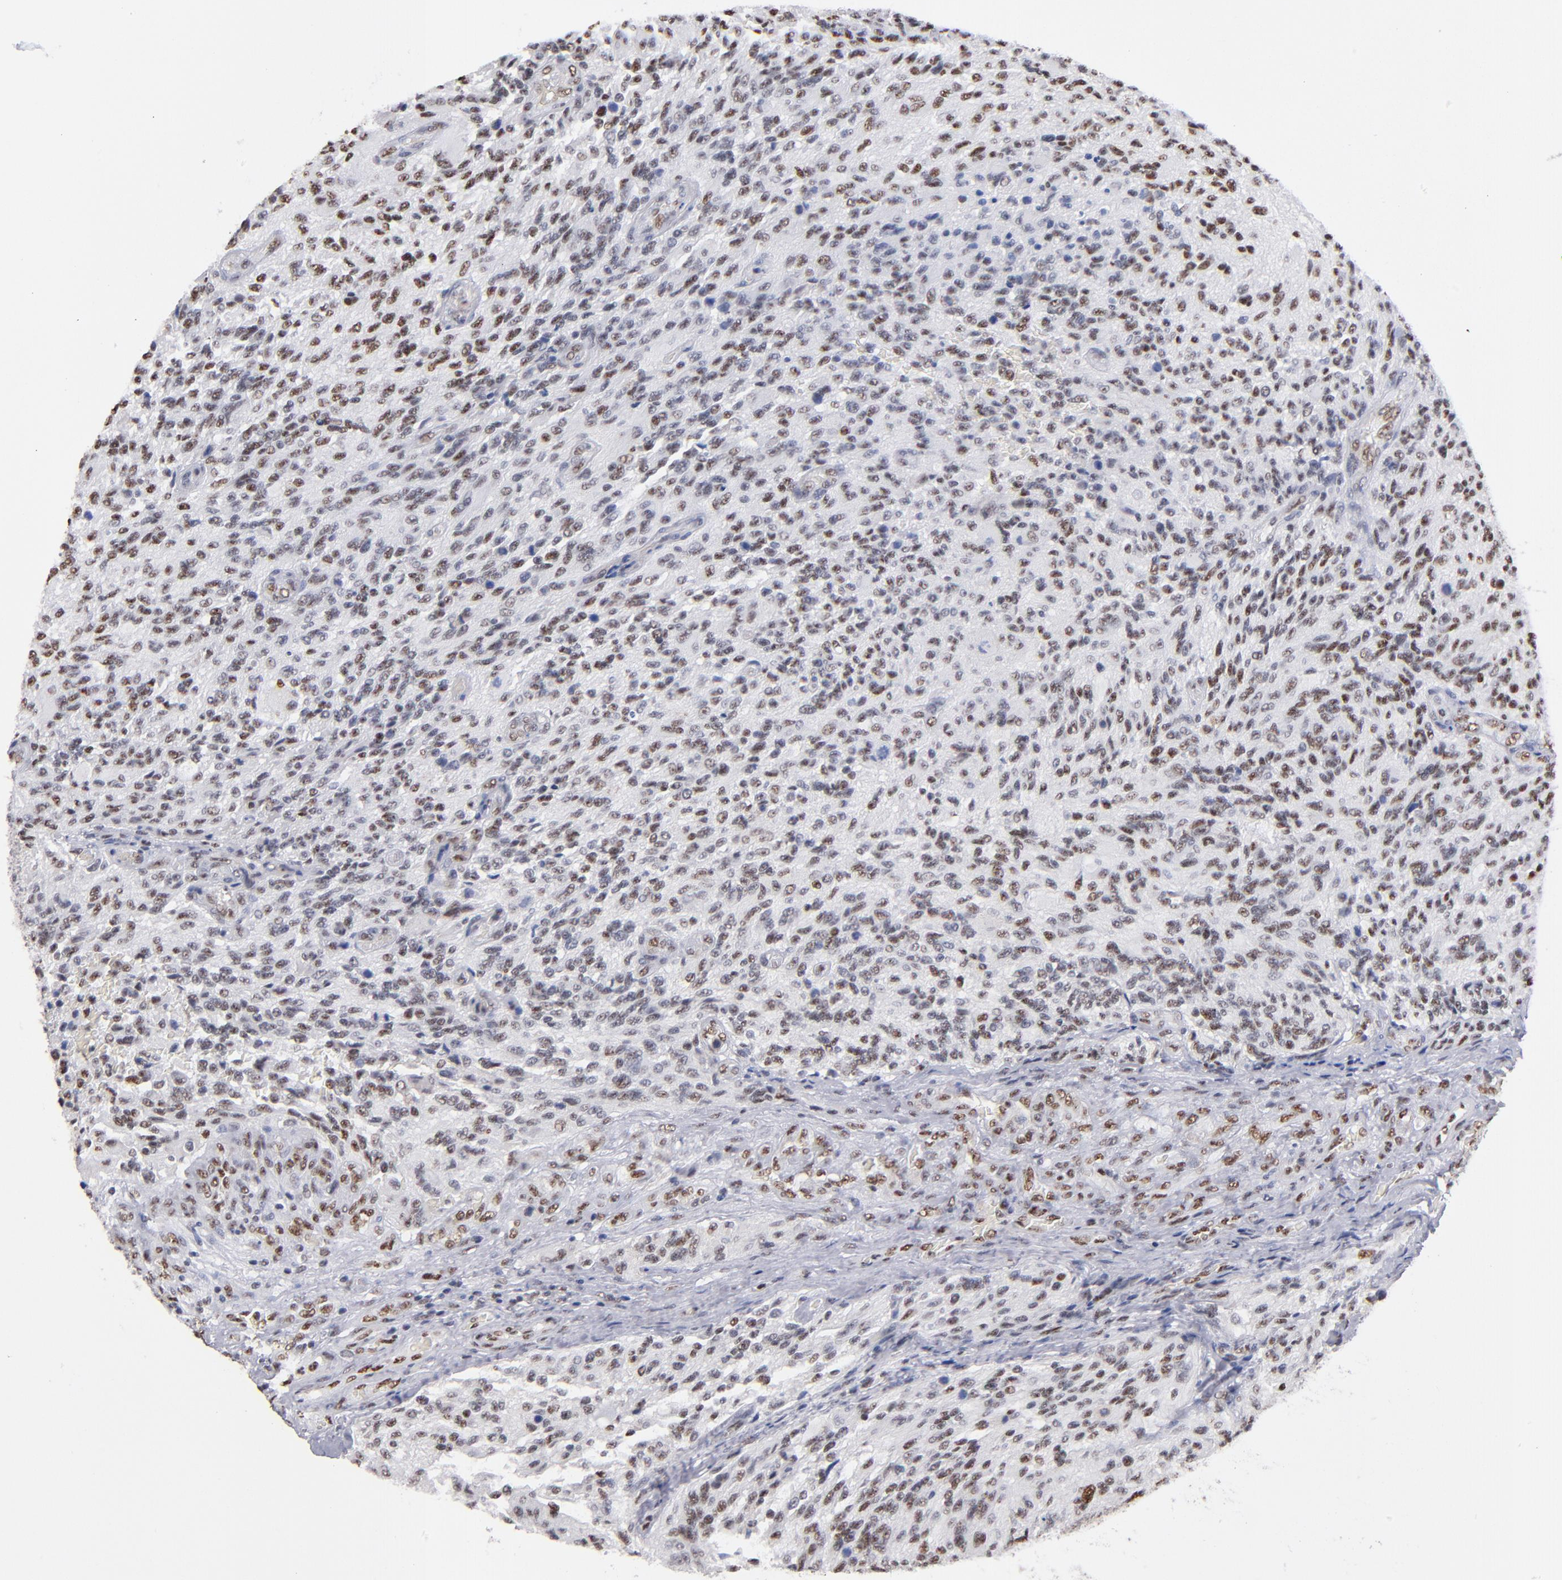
{"staining": {"intensity": "moderate", "quantity": "25%-75%", "location": "nuclear"}, "tissue": "glioma", "cell_type": "Tumor cells", "image_type": "cancer", "snomed": [{"axis": "morphology", "description": "Normal tissue, NOS"}, {"axis": "morphology", "description": "Glioma, malignant, High grade"}, {"axis": "topography", "description": "Cerebral cortex"}], "caption": "Protein expression by immunohistochemistry (IHC) displays moderate nuclear staining in approximately 25%-75% of tumor cells in malignant glioma (high-grade).", "gene": "MN1", "patient": {"sex": "male", "age": 56}}